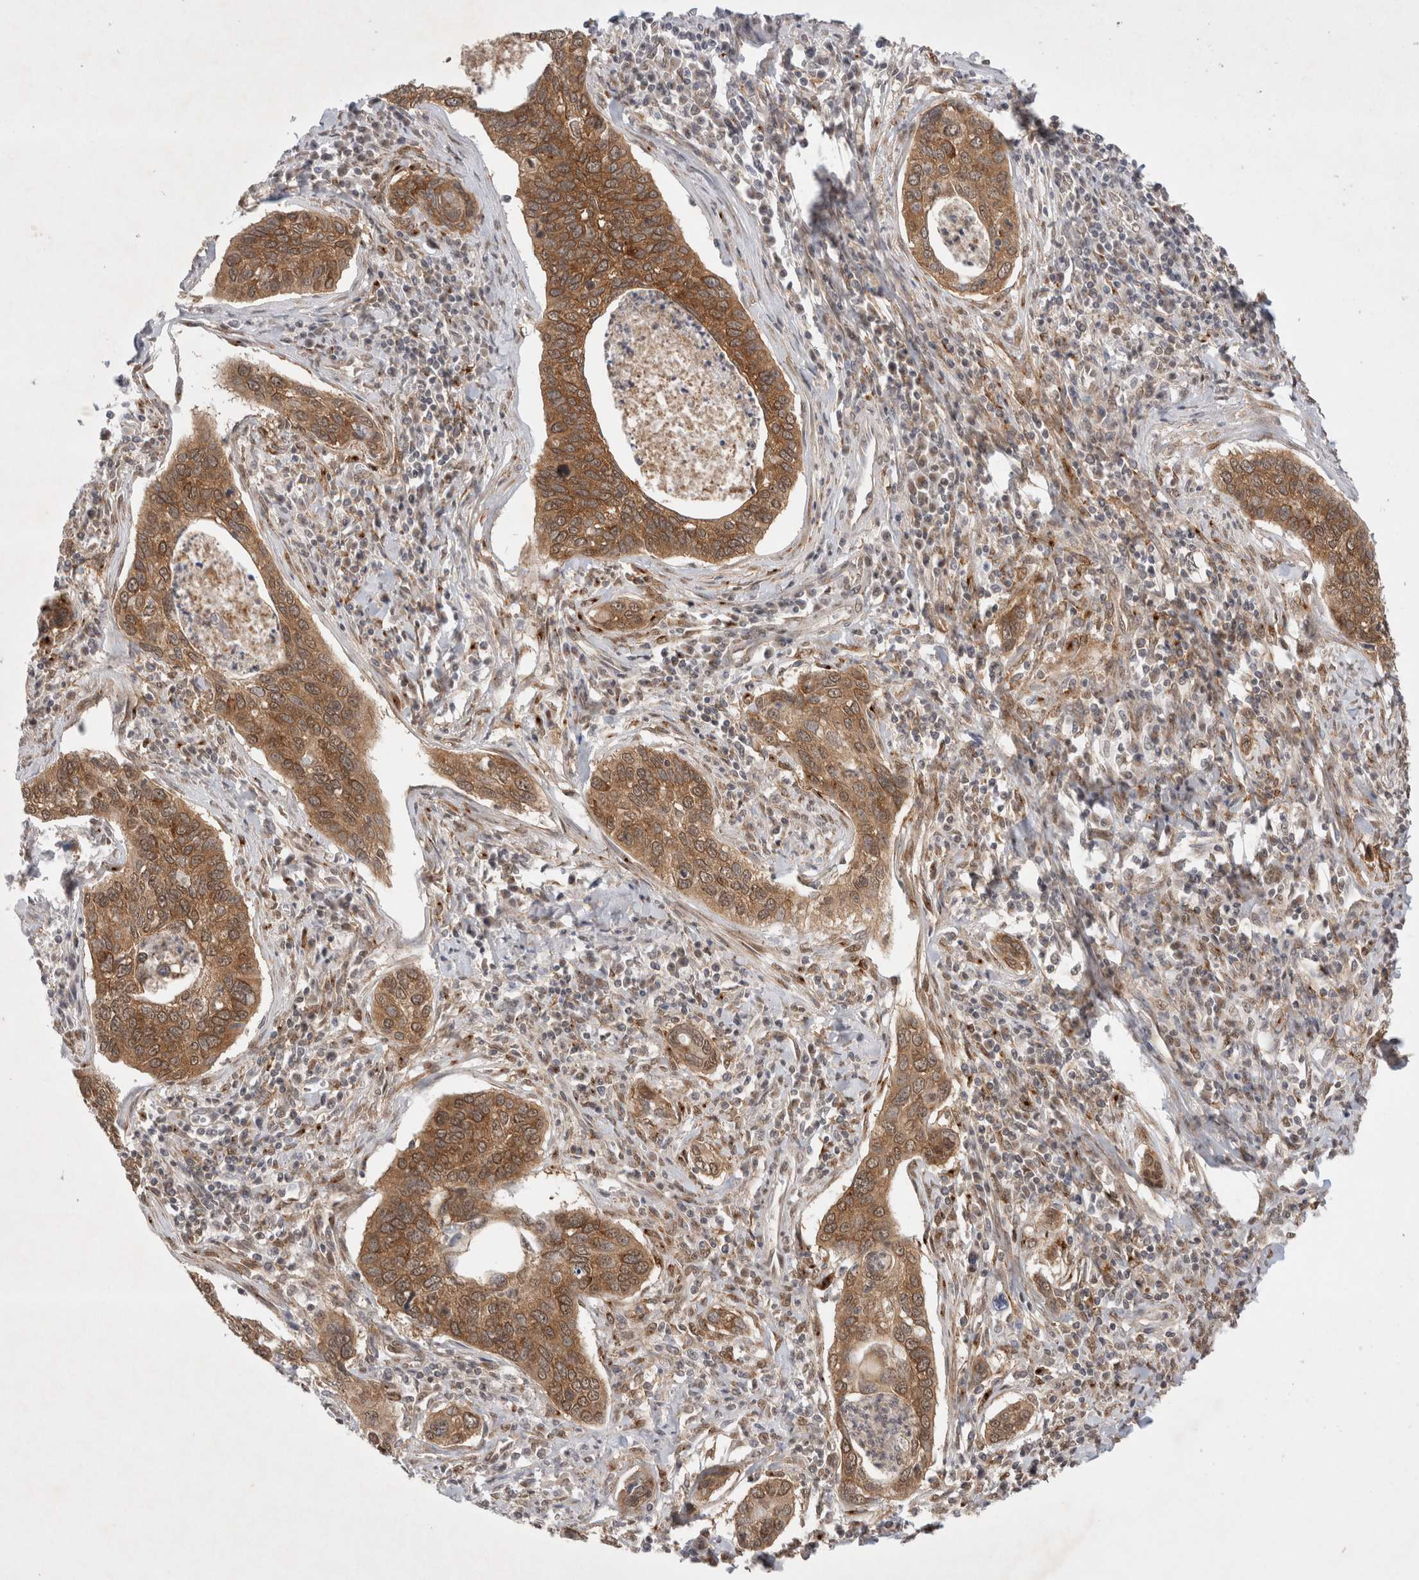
{"staining": {"intensity": "moderate", "quantity": ">75%", "location": "cytoplasmic/membranous"}, "tissue": "cervical cancer", "cell_type": "Tumor cells", "image_type": "cancer", "snomed": [{"axis": "morphology", "description": "Squamous cell carcinoma, NOS"}, {"axis": "topography", "description": "Cervix"}], "caption": "IHC (DAB) staining of human squamous cell carcinoma (cervical) exhibits moderate cytoplasmic/membranous protein expression in about >75% of tumor cells. The staining is performed using DAB (3,3'-diaminobenzidine) brown chromogen to label protein expression. The nuclei are counter-stained blue using hematoxylin.", "gene": "WIPF2", "patient": {"sex": "female", "age": 53}}